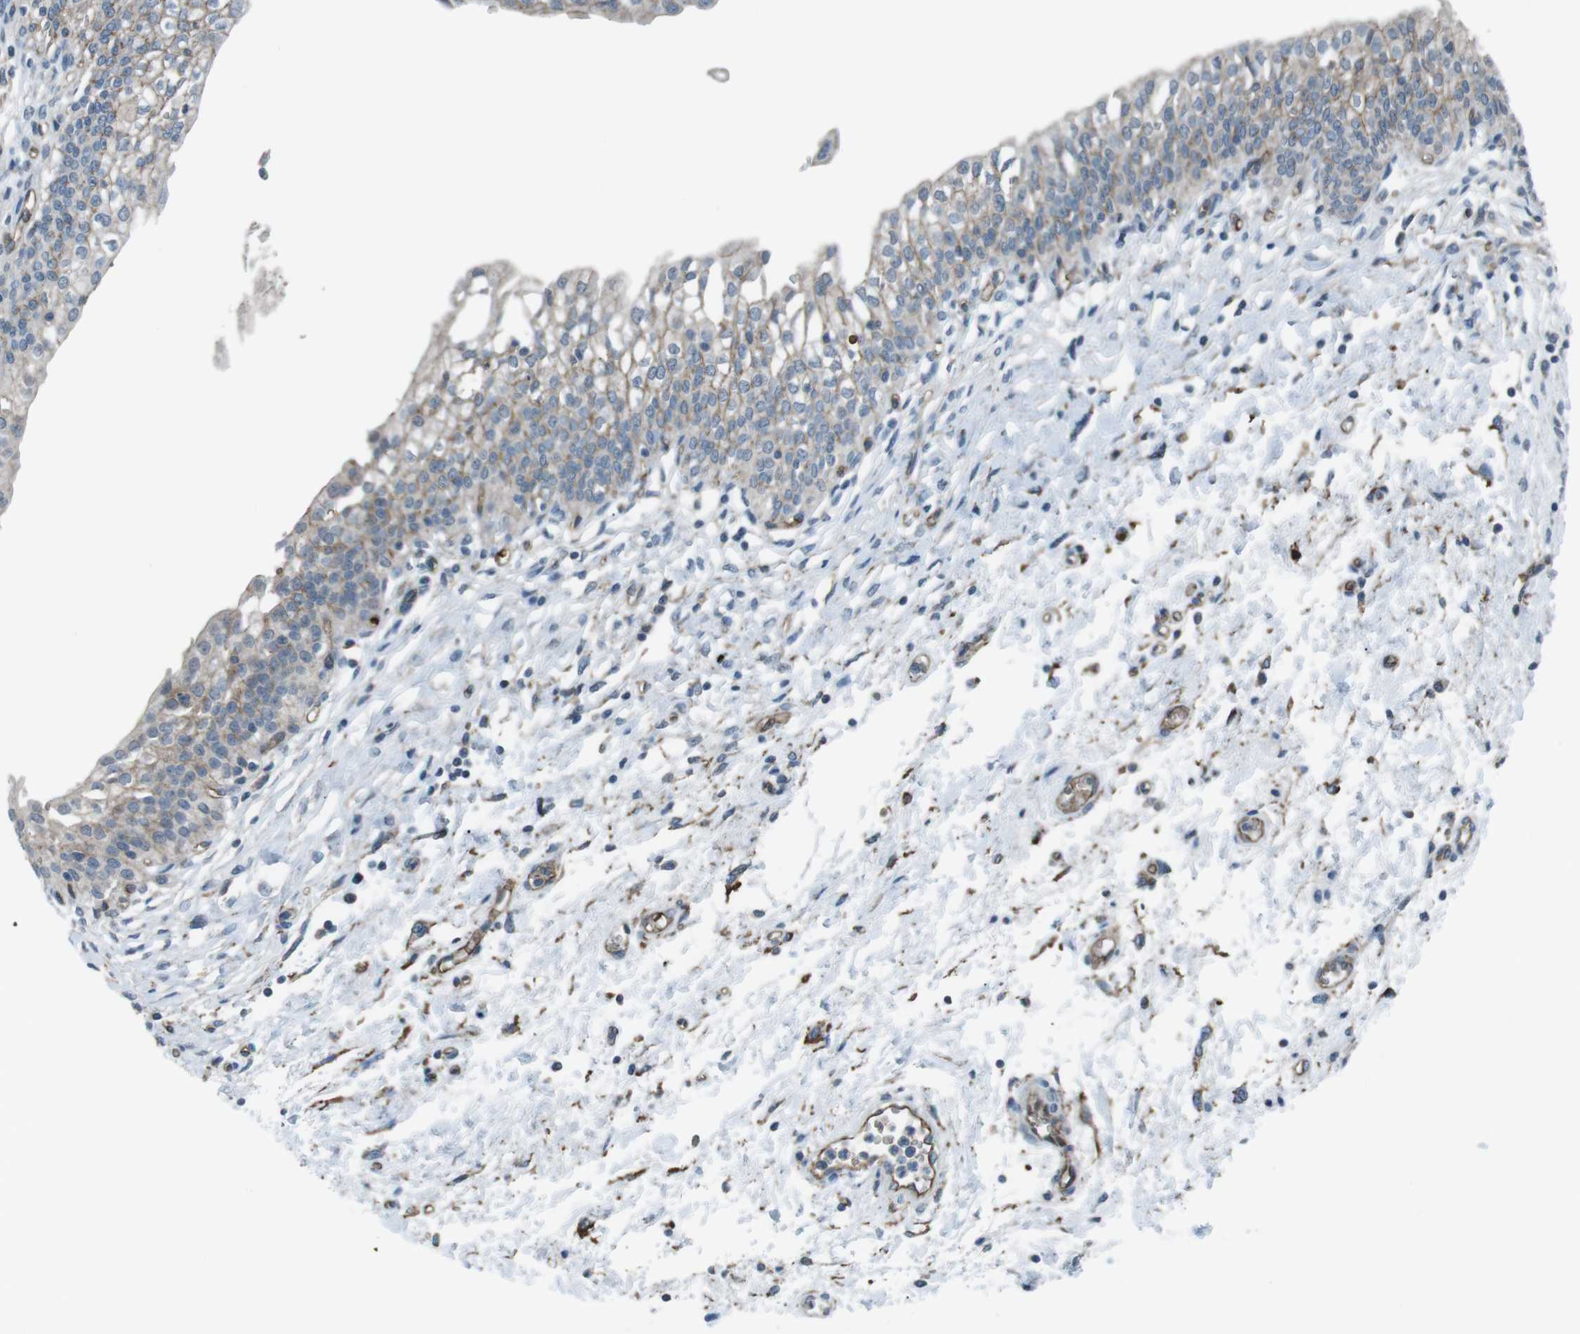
{"staining": {"intensity": "weak", "quantity": ">75%", "location": "cytoplasmic/membranous"}, "tissue": "urinary bladder", "cell_type": "Urothelial cells", "image_type": "normal", "snomed": [{"axis": "morphology", "description": "Normal tissue, NOS"}, {"axis": "topography", "description": "Urinary bladder"}], "caption": "Normal urinary bladder was stained to show a protein in brown. There is low levels of weak cytoplasmic/membranous positivity in about >75% of urothelial cells.", "gene": "SPTA1", "patient": {"sex": "male", "age": 55}}